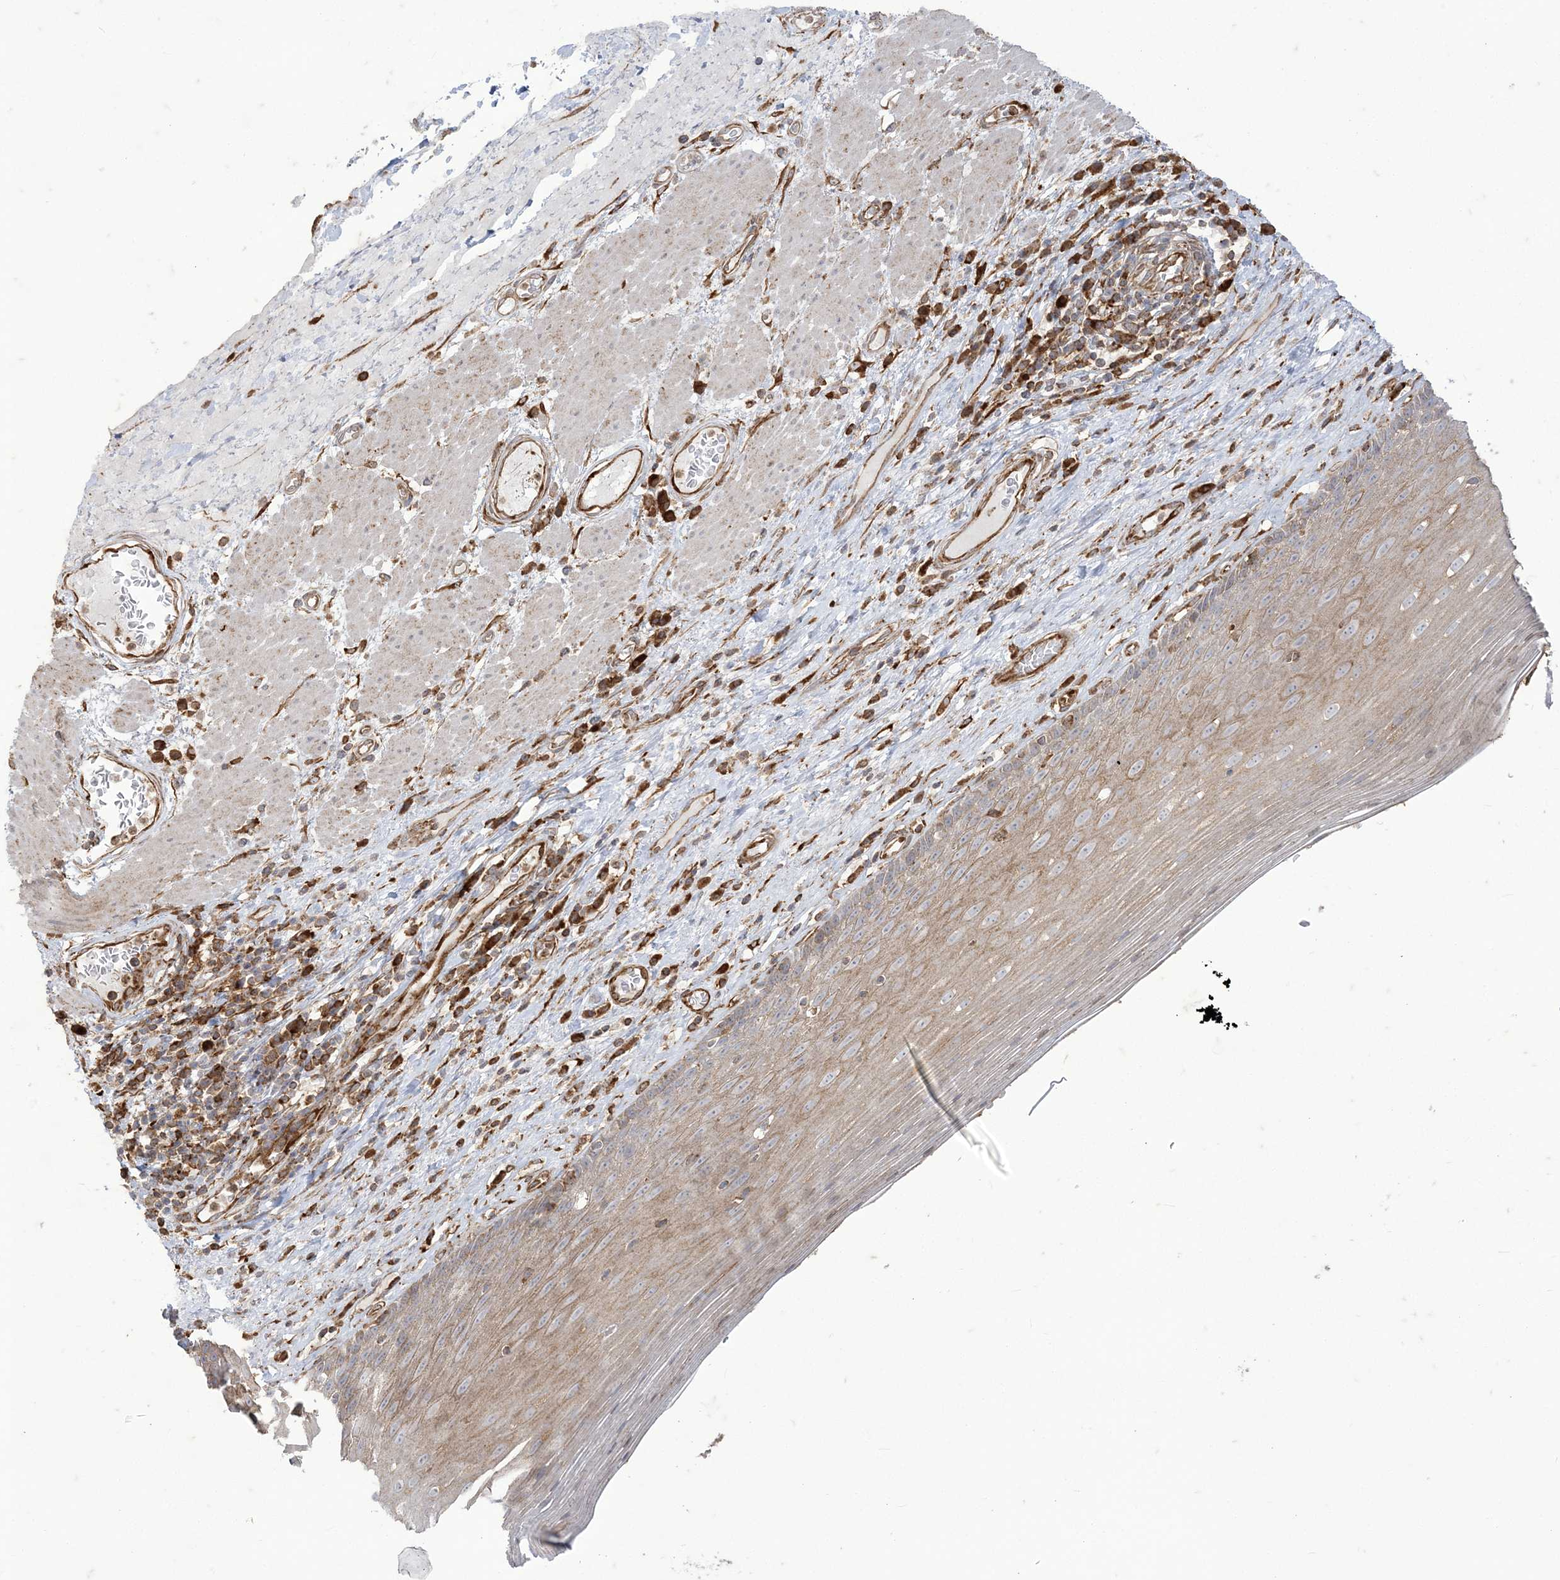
{"staining": {"intensity": "moderate", "quantity": "25%-75%", "location": "cytoplasmic/membranous"}, "tissue": "esophagus", "cell_type": "Squamous epithelial cells", "image_type": "normal", "snomed": [{"axis": "morphology", "description": "Normal tissue, NOS"}, {"axis": "topography", "description": "Esophagus"}], "caption": "Brown immunohistochemical staining in normal esophagus exhibits moderate cytoplasmic/membranous positivity in about 25%-75% of squamous epithelial cells. The staining is performed using DAB (3,3'-diaminobenzidine) brown chromogen to label protein expression. The nuclei are counter-stained blue using hematoxylin.", "gene": "DERL3", "patient": {"sex": "male", "age": 62}}